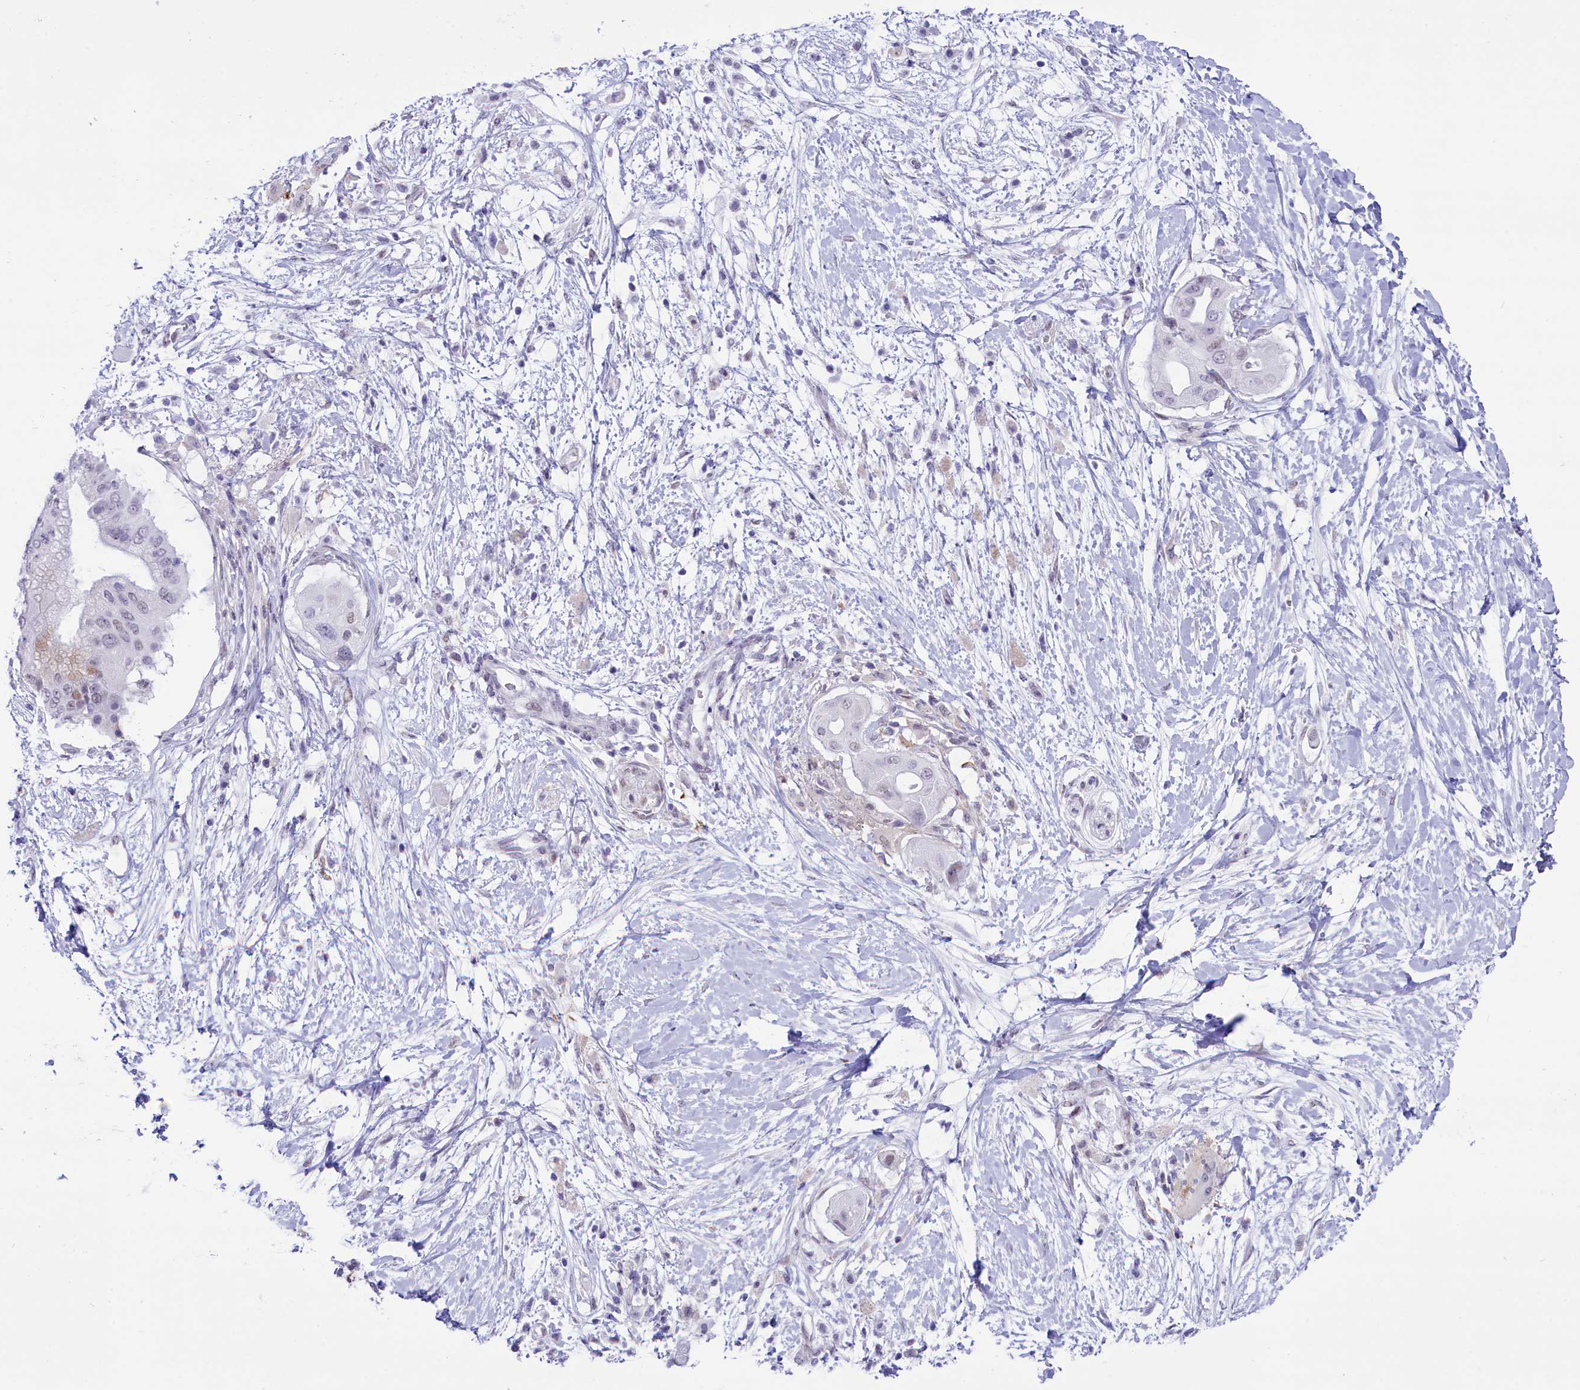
{"staining": {"intensity": "negative", "quantity": "none", "location": "none"}, "tissue": "pancreatic cancer", "cell_type": "Tumor cells", "image_type": "cancer", "snomed": [{"axis": "morphology", "description": "Adenocarcinoma, NOS"}, {"axis": "topography", "description": "Pancreas"}], "caption": "The histopathology image exhibits no significant staining in tumor cells of pancreatic adenocarcinoma.", "gene": "RPS6KB1", "patient": {"sex": "male", "age": 68}}